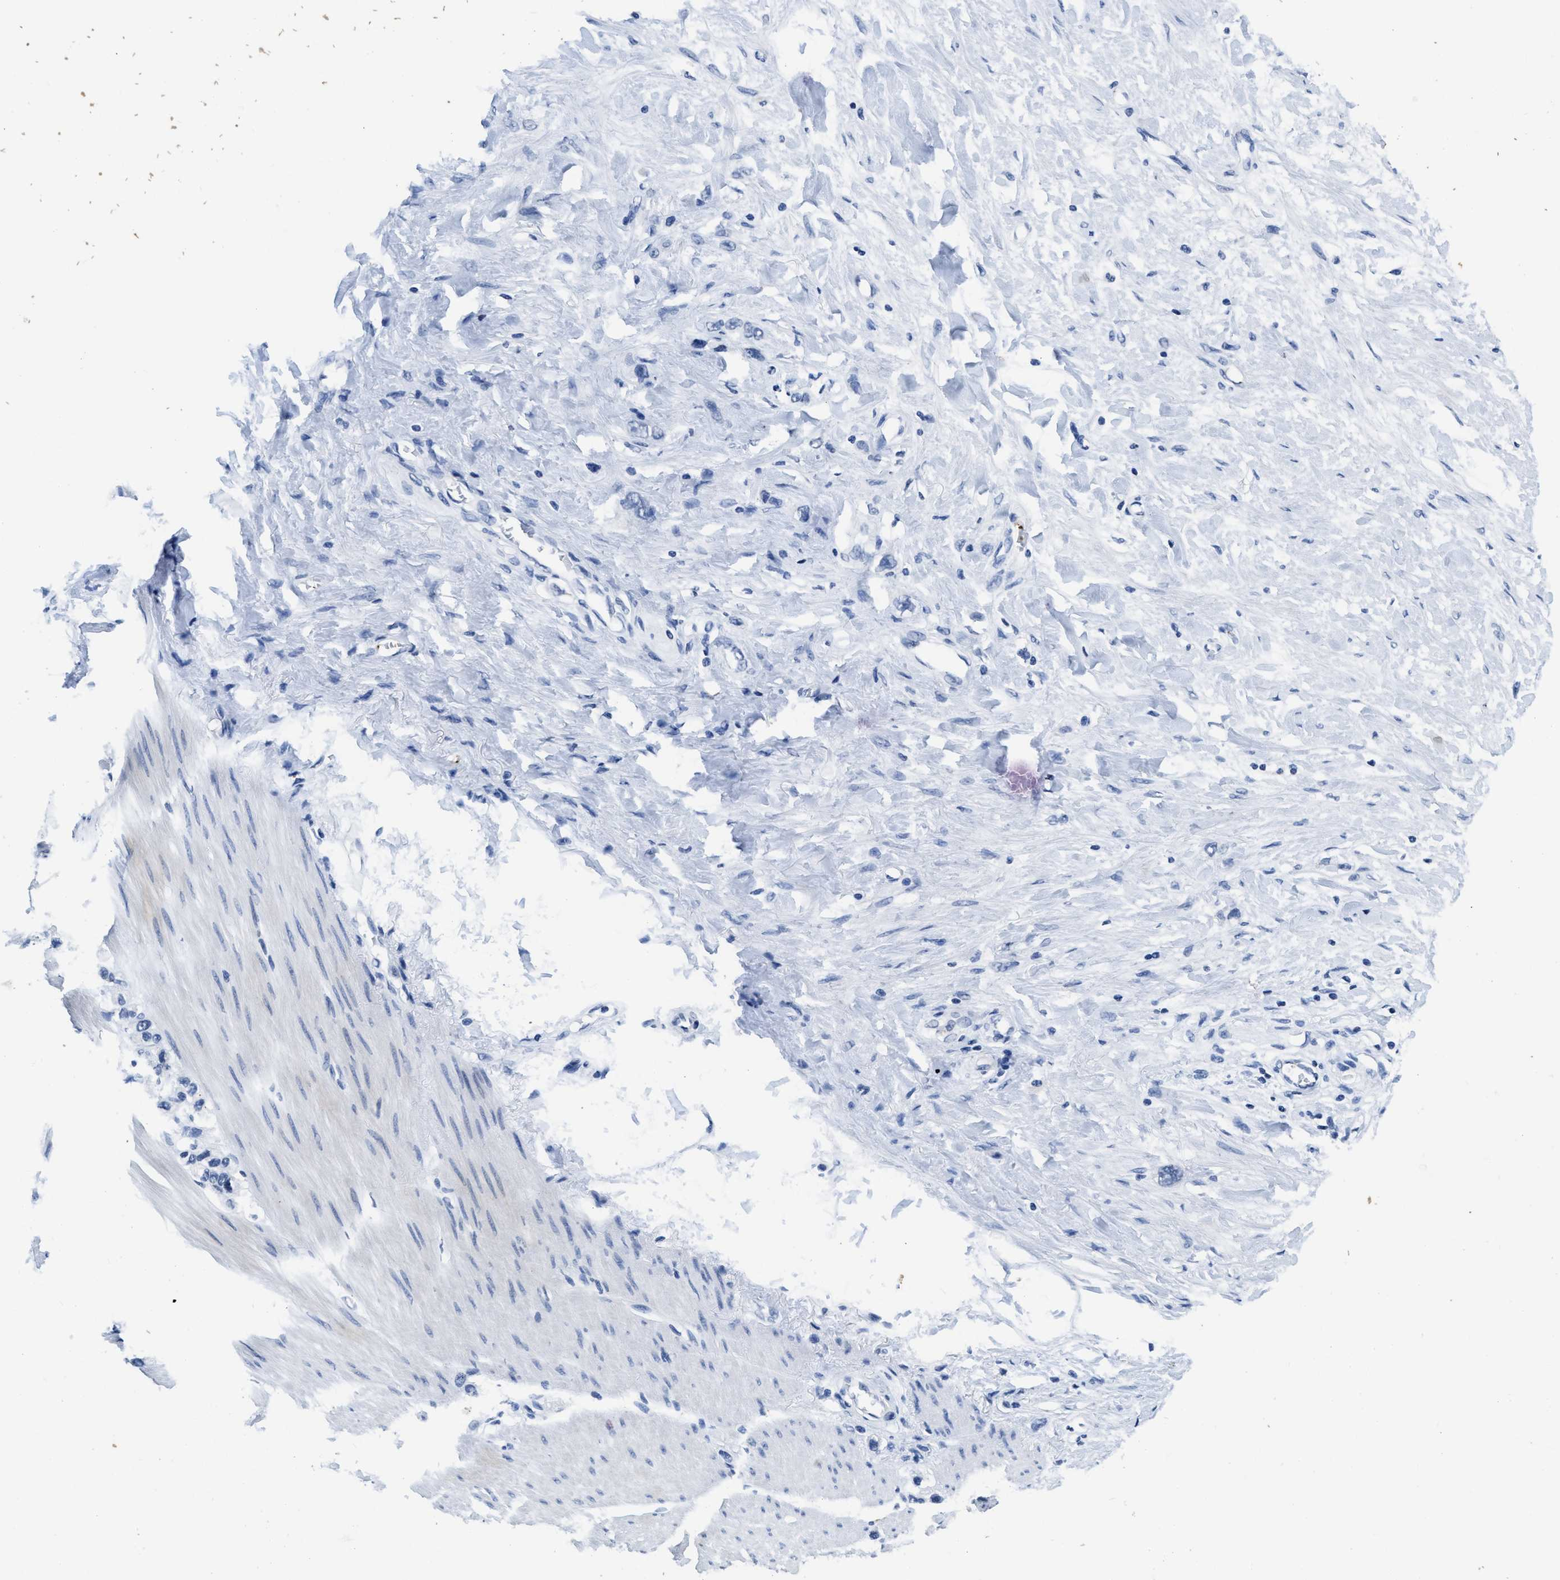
{"staining": {"intensity": "negative", "quantity": "none", "location": "none"}, "tissue": "stomach cancer", "cell_type": "Tumor cells", "image_type": "cancer", "snomed": [{"axis": "morphology", "description": "Adenocarcinoma, NOS"}, {"axis": "topography", "description": "Stomach"}], "caption": "IHC of human adenocarcinoma (stomach) reveals no expression in tumor cells.", "gene": "ITGA2B", "patient": {"sex": "female", "age": 65}}